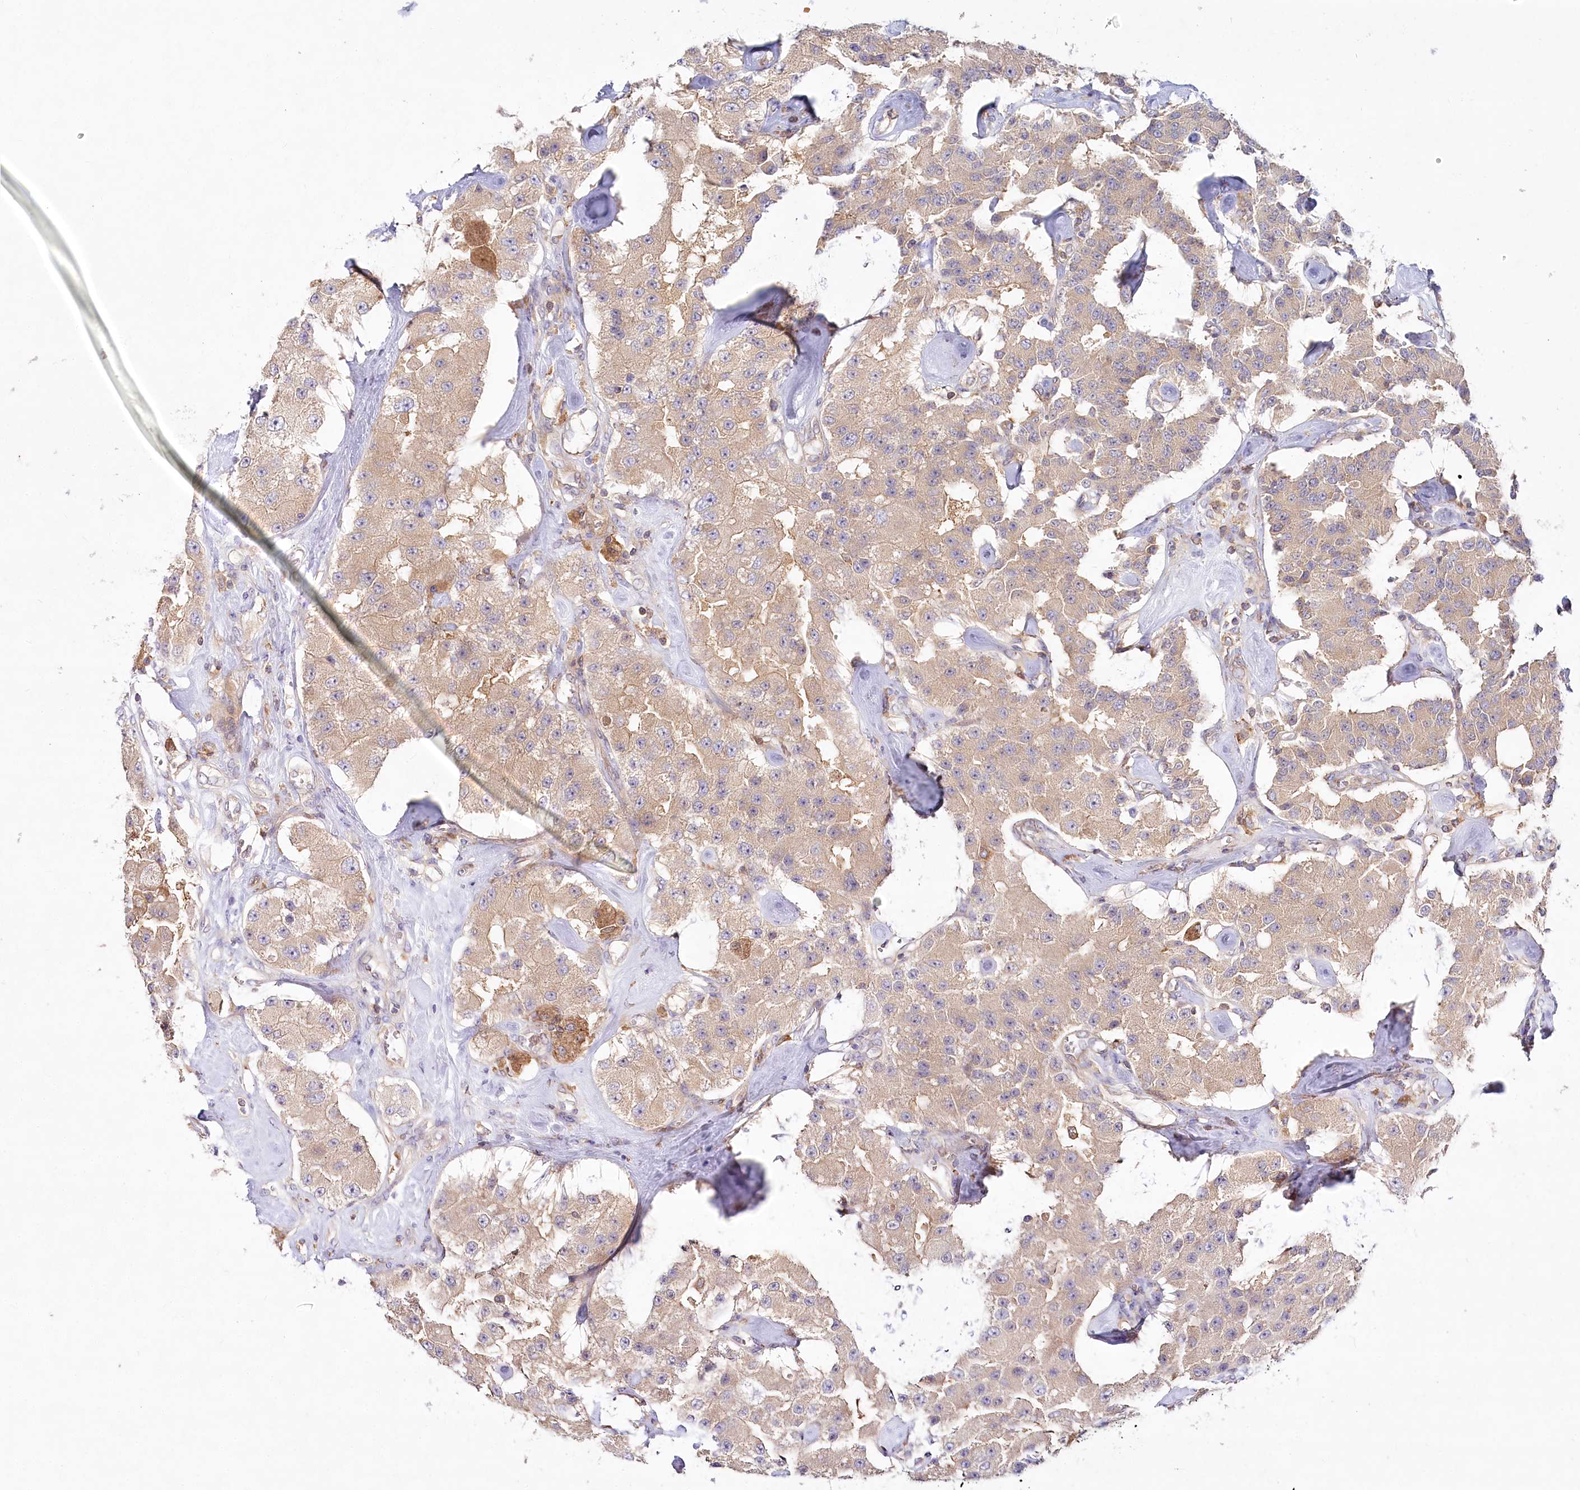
{"staining": {"intensity": "weak", "quantity": ">75%", "location": "cytoplasmic/membranous"}, "tissue": "carcinoid", "cell_type": "Tumor cells", "image_type": "cancer", "snomed": [{"axis": "morphology", "description": "Carcinoid, malignant, NOS"}, {"axis": "topography", "description": "Pancreas"}], "caption": "A histopathology image of human carcinoid (malignant) stained for a protein reveals weak cytoplasmic/membranous brown staining in tumor cells. (brown staining indicates protein expression, while blue staining denotes nuclei).", "gene": "ABRAXAS2", "patient": {"sex": "male", "age": 41}}